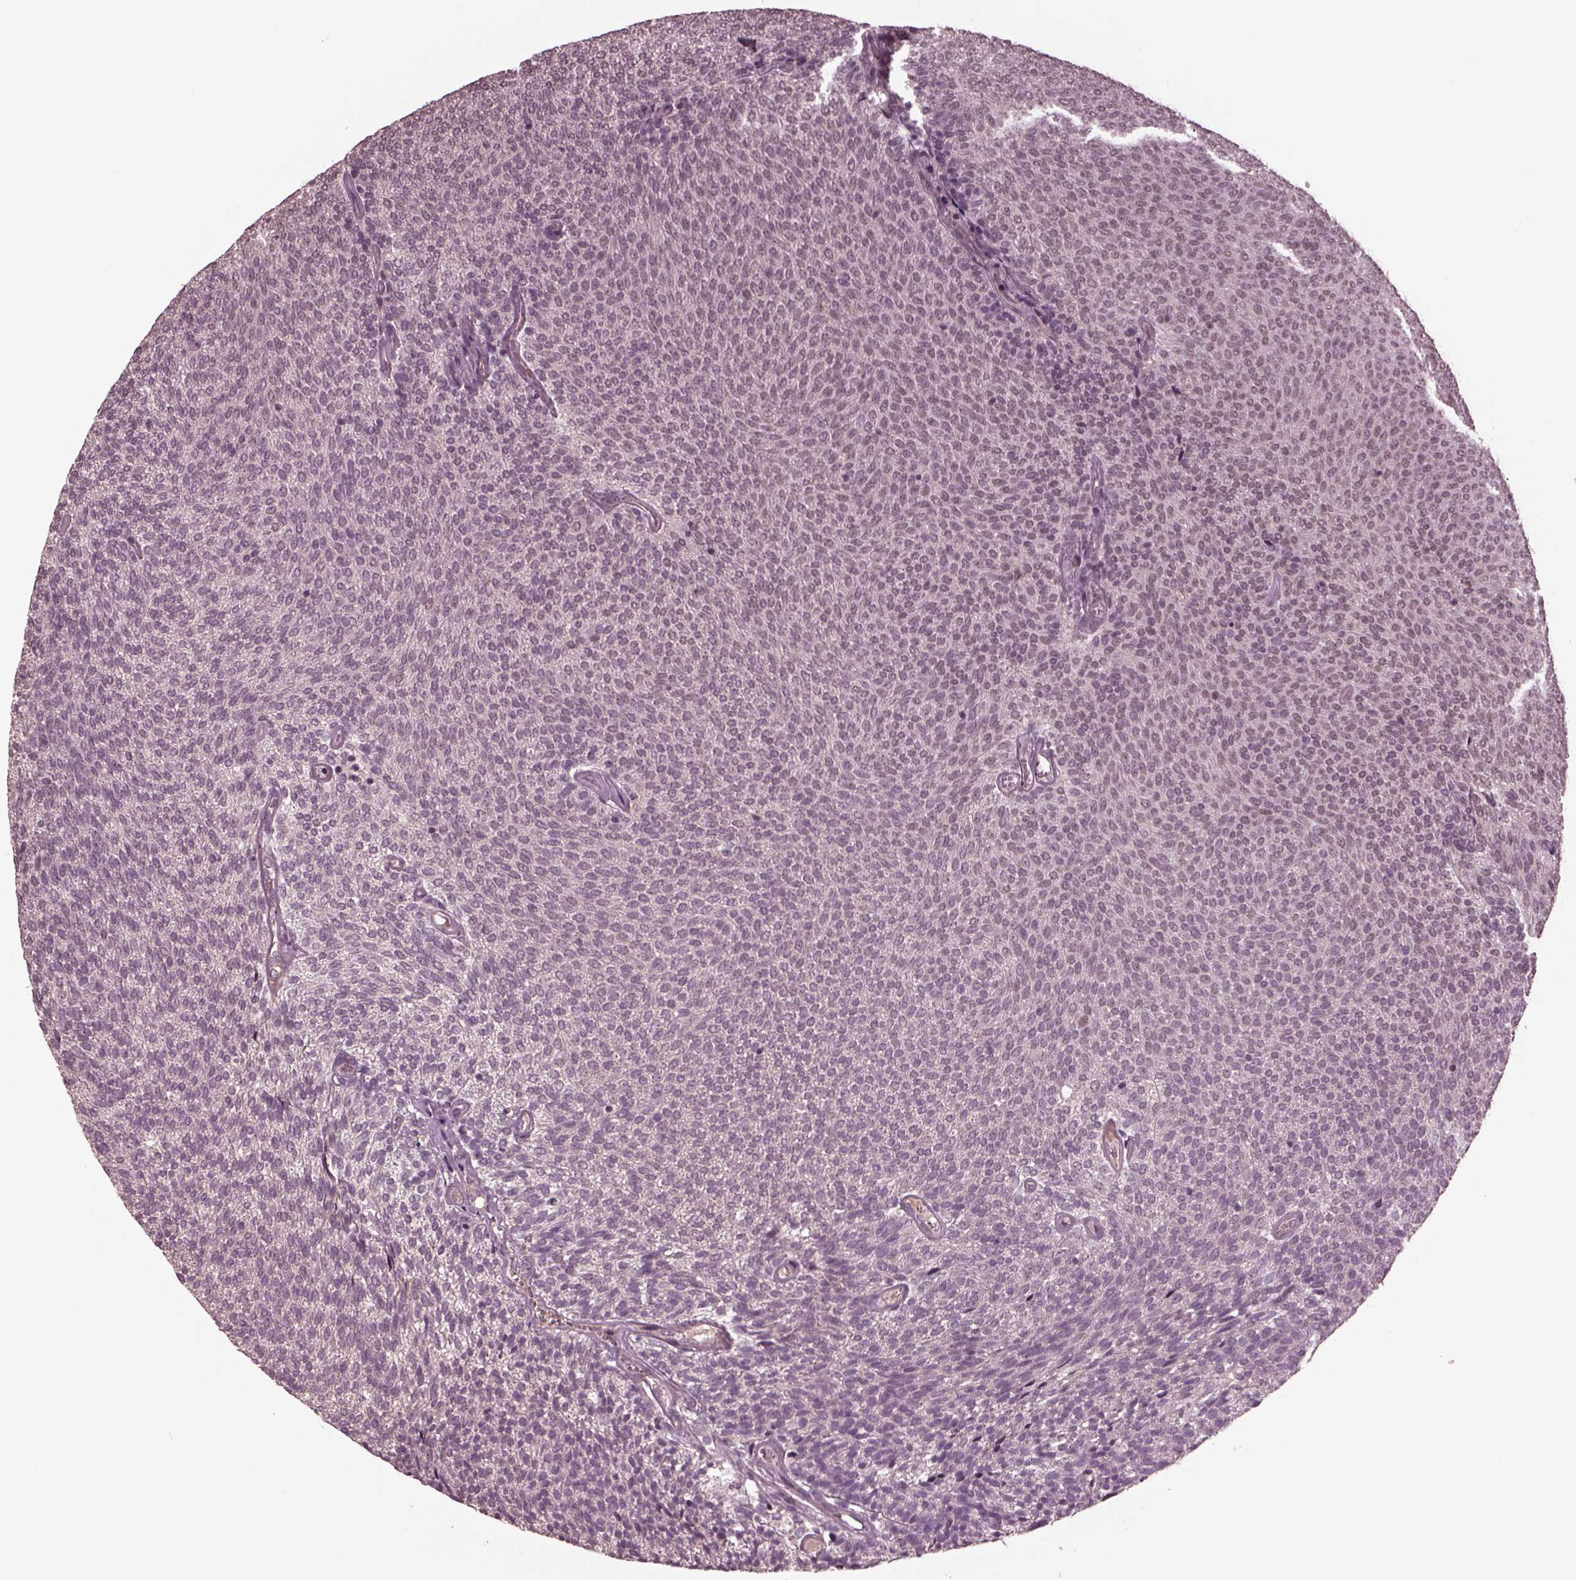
{"staining": {"intensity": "negative", "quantity": "none", "location": "none"}, "tissue": "urothelial cancer", "cell_type": "Tumor cells", "image_type": "cancer", "snomed": [{"axis": "morphology", "description": "Urothelial carcinoma, Low grade"}, {"axis": "topography", "description": "Urinary bladder"}], "caption": "This is an immunohistochemistry micrograph of low-grade urothelial carcinoma. There is no staining in tumor cells.", "gene": "NAP1L5", "patient": {"sex": "male", "age": 77}}